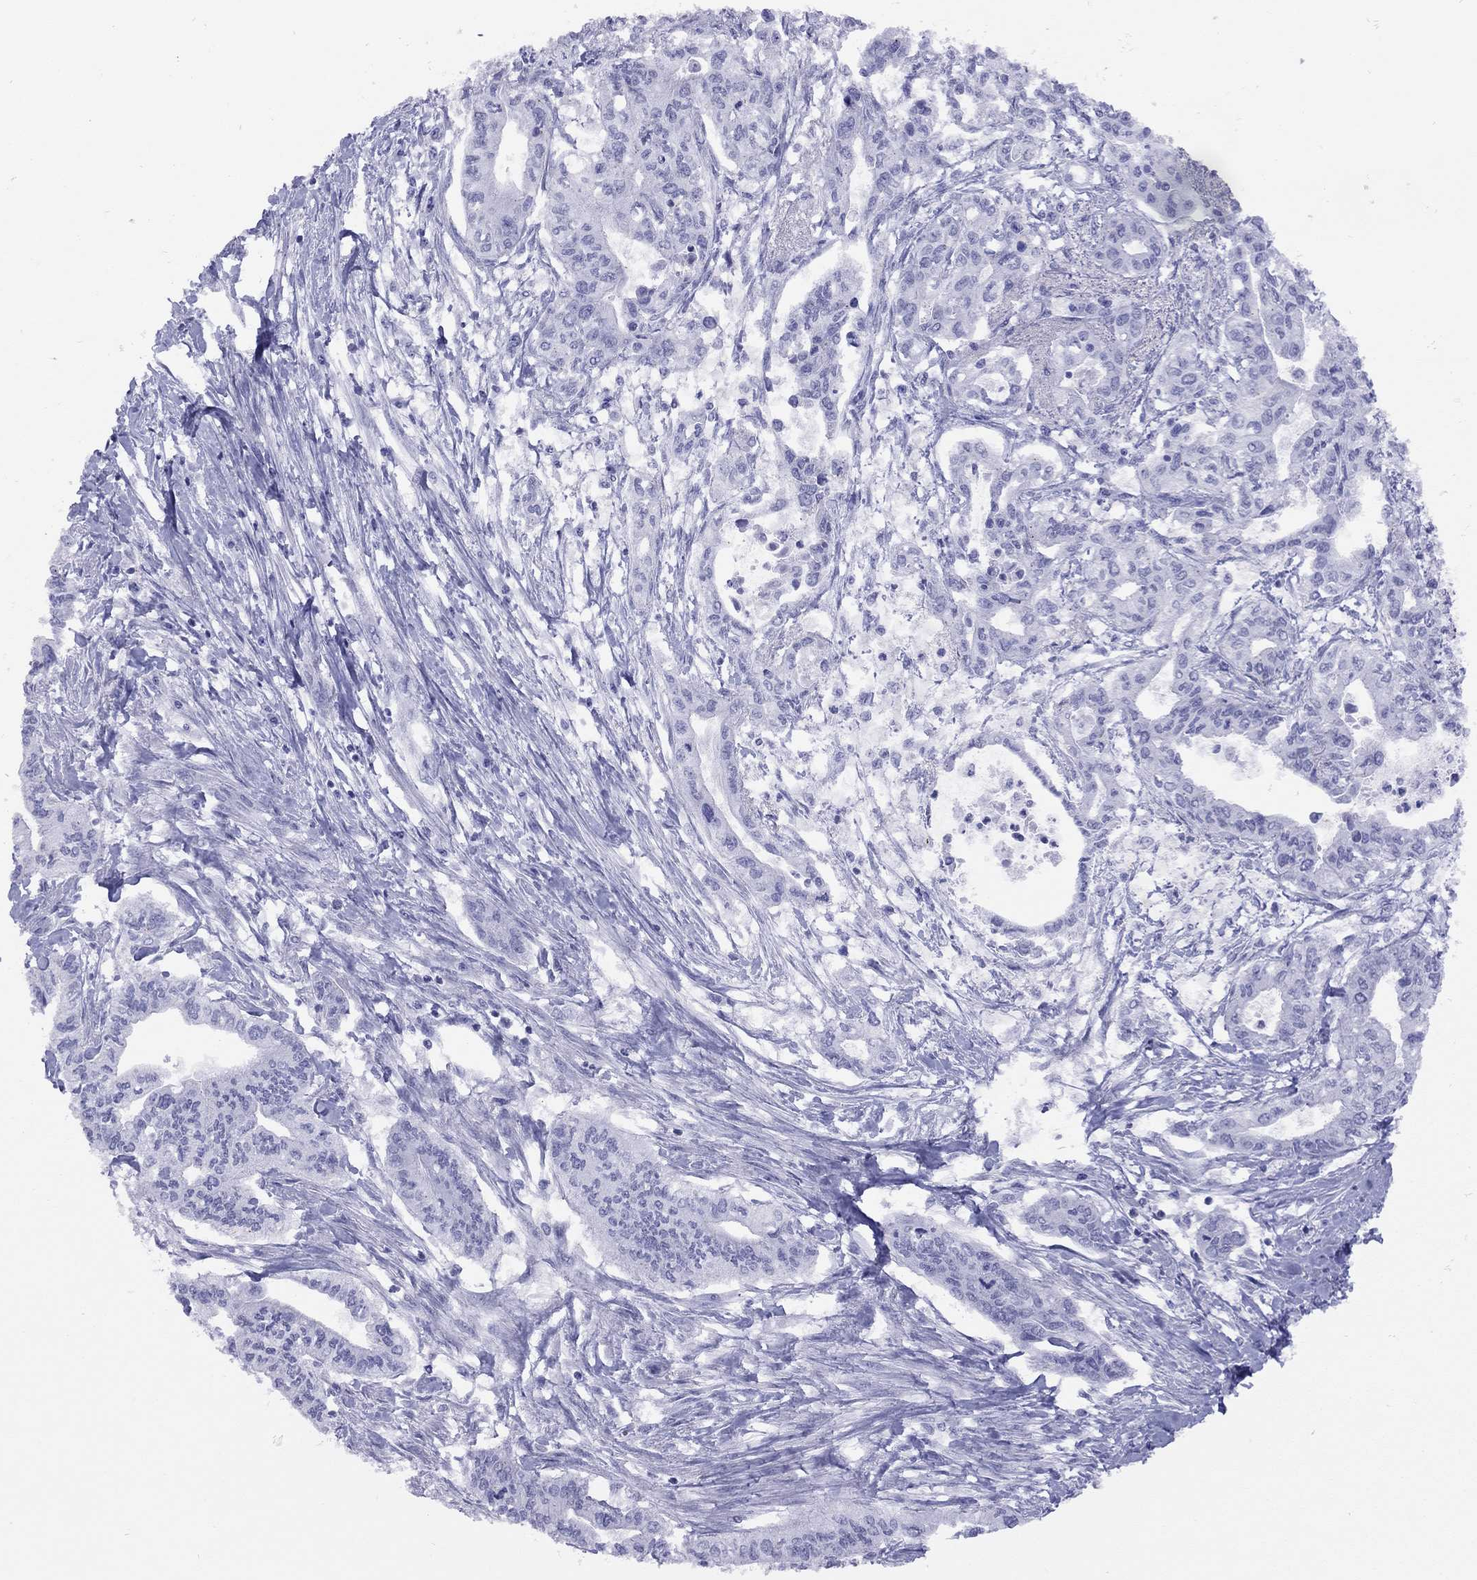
{"staining": {"intensity": "negative", "quantity": "none", "location": "none"}, "tissue": "pancreatic cancer", "cell_type": "Tumor cells", "image_type": "cancer", "snomed": [{"axis": "morphology", "description": "Adenocarcinoma, NOS"}, {"axis": "topography", "description": "Pancreas"}], "caption": "High power microscopy micrograph of an IHC photomicrograph of pancreatic cancer (adenocarcinoma), revealing no significant staining in tumor cells. Nuclei are stained in blue.", "gene": "LYAR", "patient": {"sex": "male", "age": 60}}